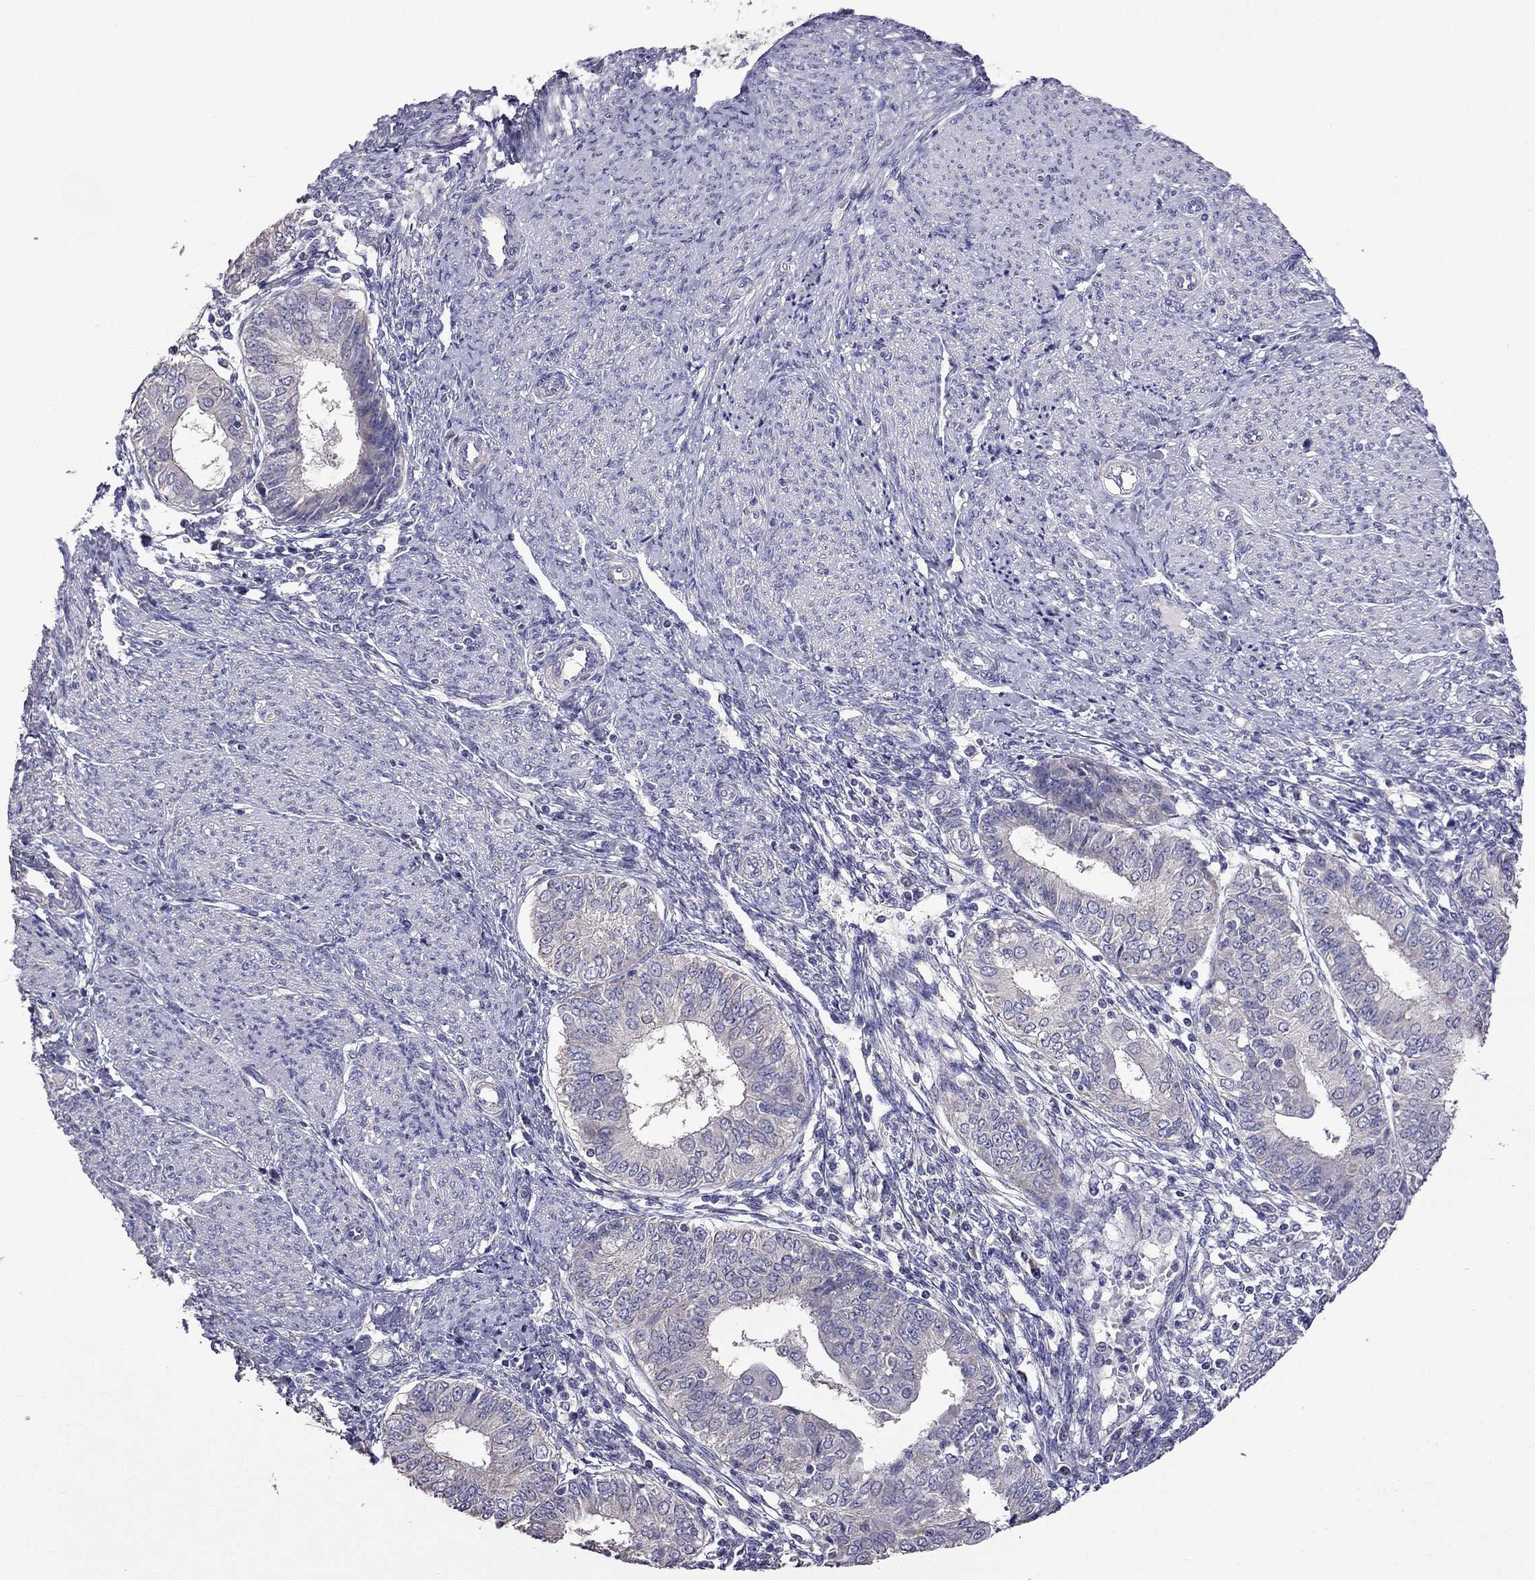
{"staining": {"intensity": "negative", "quantity": "none", "location": "none"}, "tissue": "endometrial cancer", "cell_type": "Tumor cells", "image_type": "cancer", "snomed": [{"axis": "morphology", "description": "Adenocarcinoma, NOS"}, {"axis": "topography", "description": "Endometrium"}], "caption": "Protein analysis of endometrial cancer (adenocarcinoma) shows no significant staining in tumor cells.", "gene": "AK5", "patient": {"sex": "female", "age": 68}}